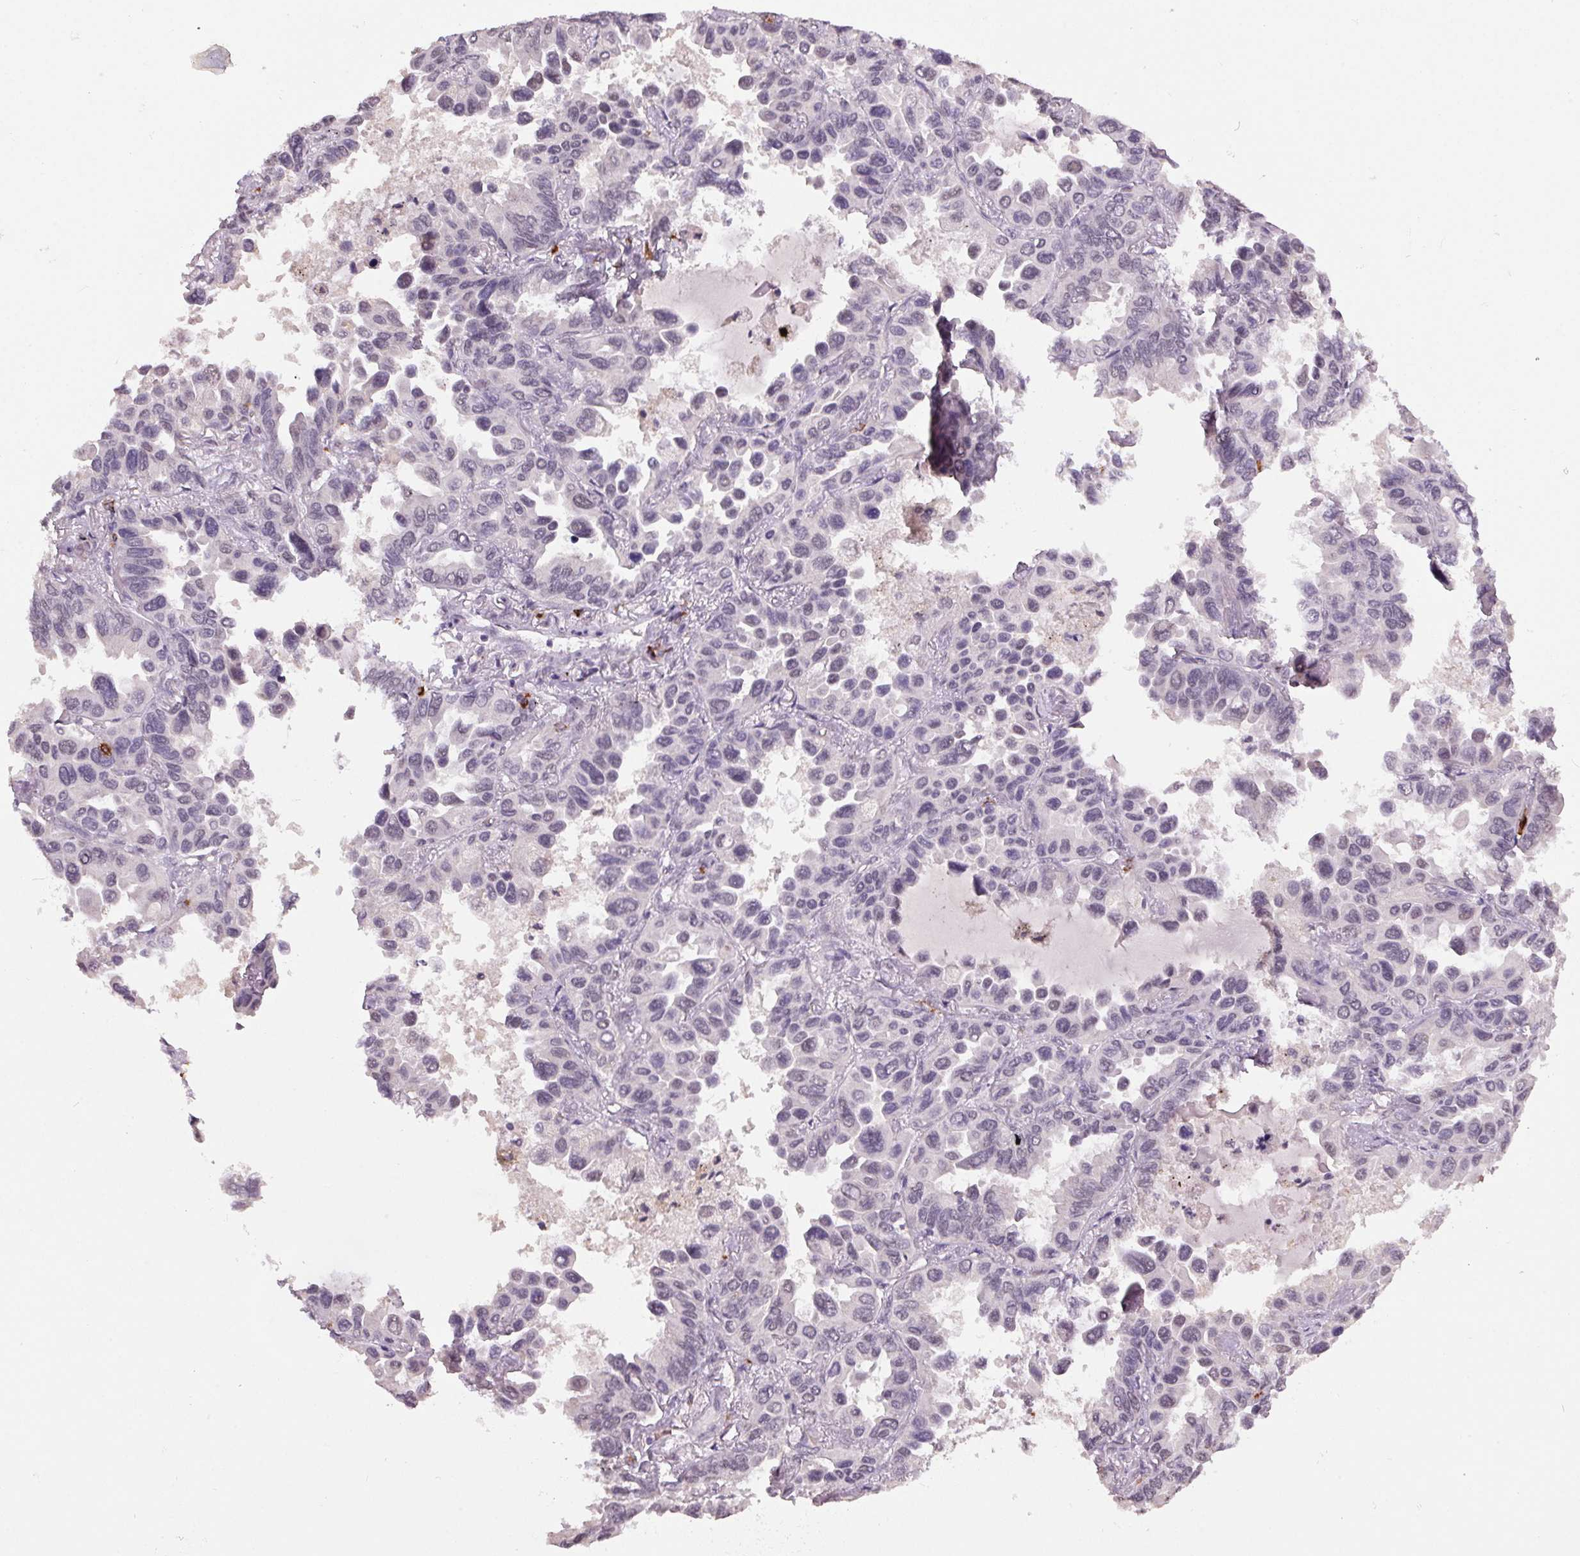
{"staining": {"intensity": "weak", "quantity": "<25%", "location": "nuclear"}, "tissue": "lung cancer", "cell_type": "Tumor cells", "image_type": "cancer", "snomed": [{"axis": "morphology", "description": "Adenocarcinoma, NOS"}, {"axis": "topography", "description": "Lung"}], "caption": "The immunohistochemistry (IHC) micrograph has no significant positivity in tumor cells of adenocarcinoma (lung) tissue.", "gene": "ZBTB4", "patient": {"sex": "male", "age": 64}}